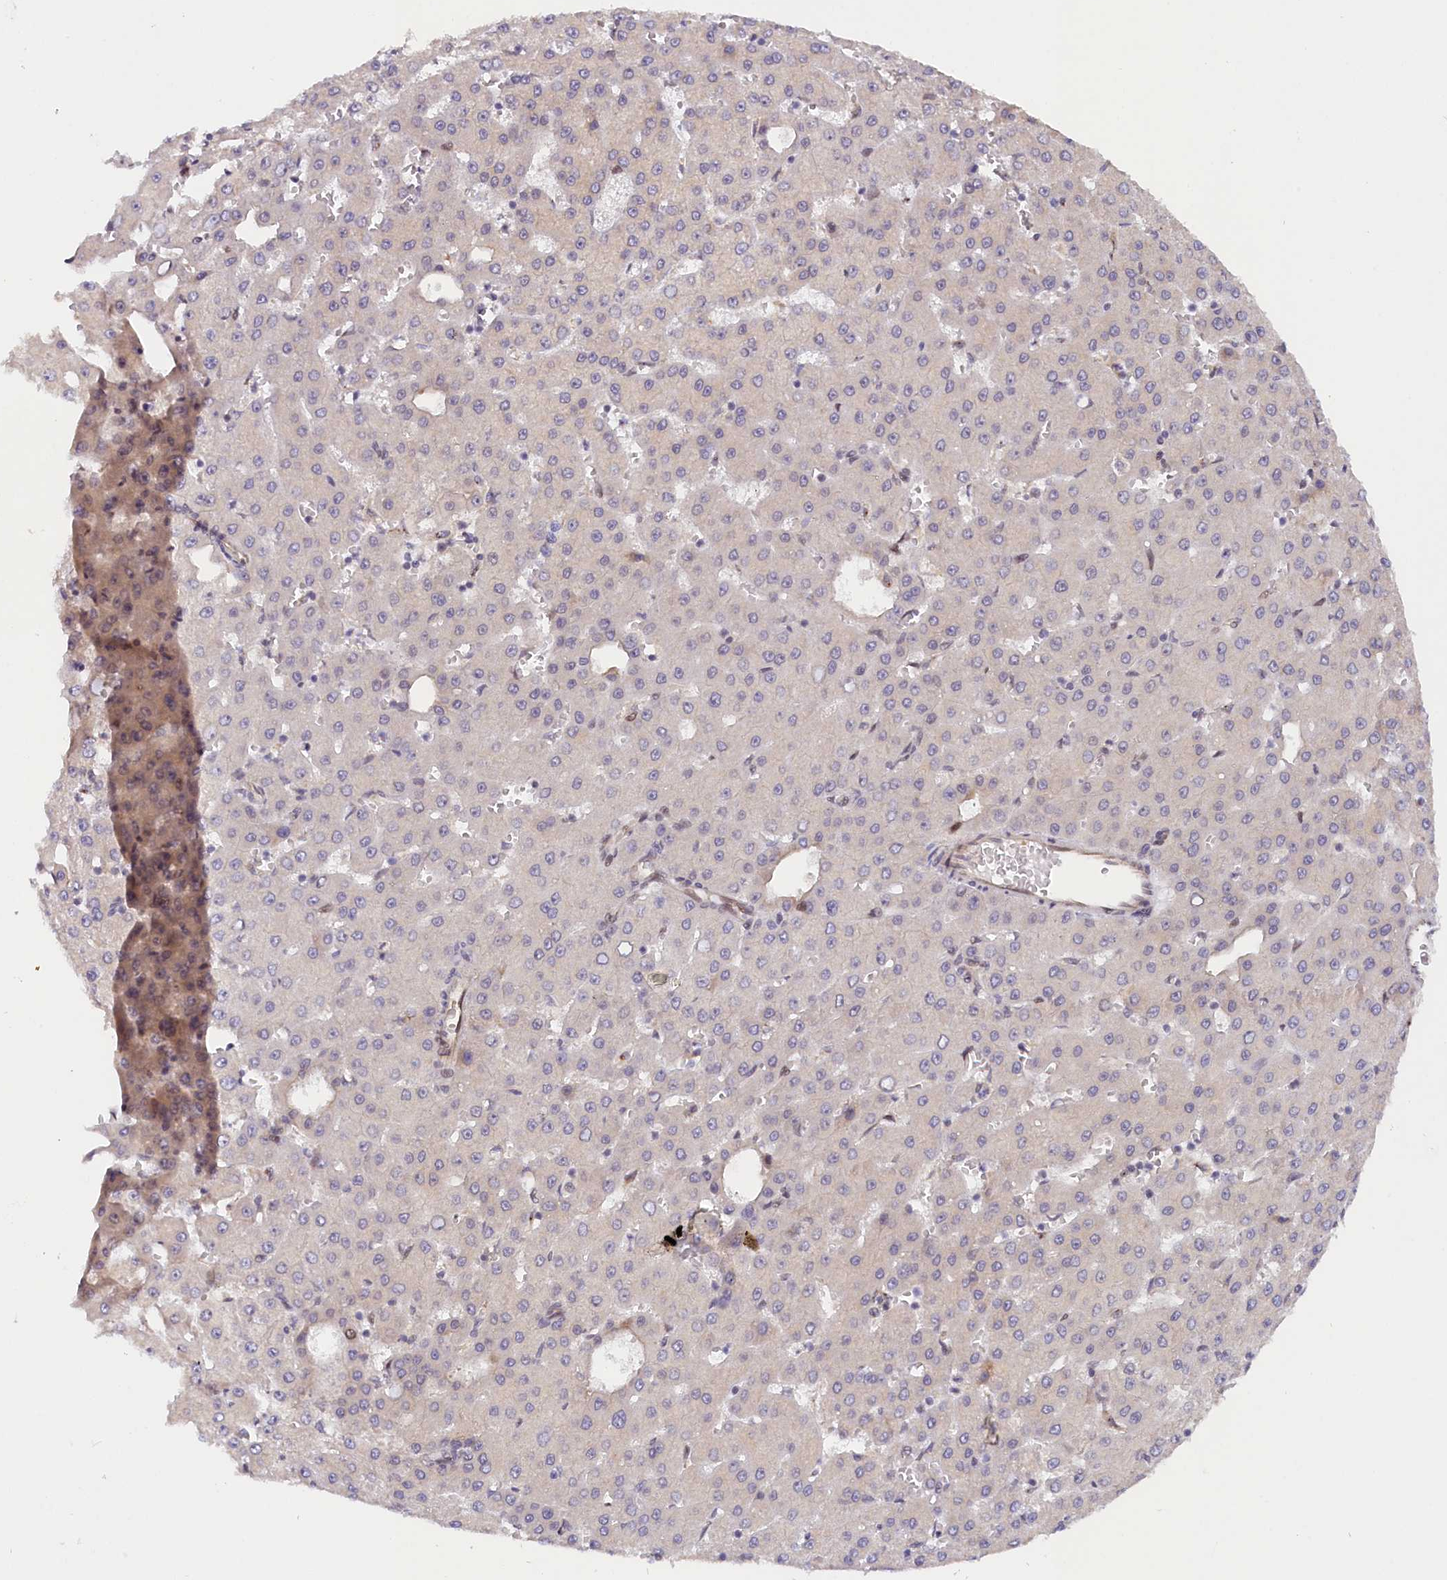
{"staining": {"intensity": "negative", "quantity": "none", "location": "none"}, "tissue": "liver cancer", "cell_type": "Tumor cells", "image_type": "cancer", "snomed": [{"axis": "morphology", "description": "Carcinoma, Hepatocellular, NOS"}, {"axis": "topography", "description": "Liver"}], "caption": "Immunohistochemistry photomicrograph of liver cancer stained for a protein (brown), which exhibits no positivity in tumor cells.", "gene": "ANKRD24", "patient": {"sex": "male", "age": 47}}